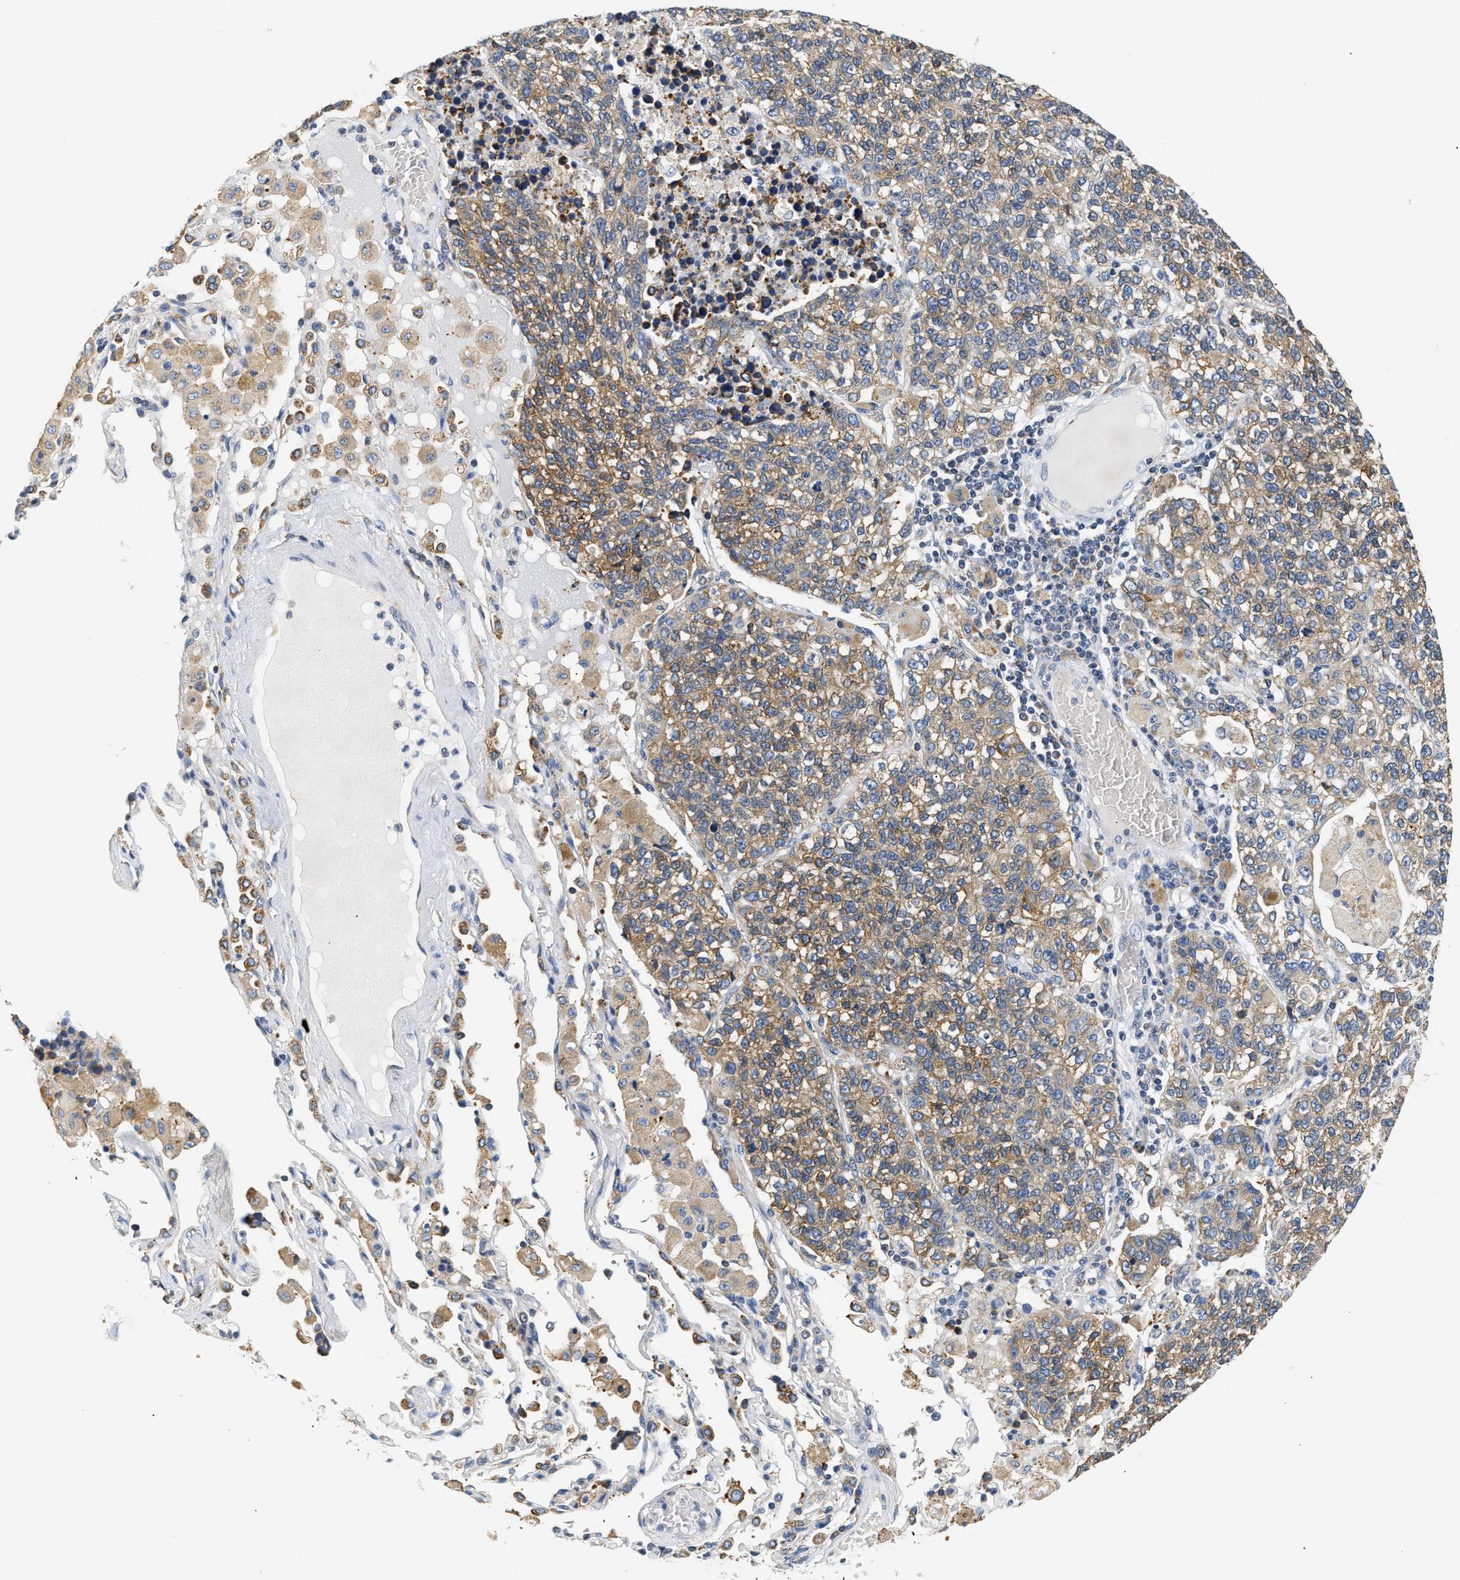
{"staining": {"intensity": "moderate", "quantity": ">75%", "location": "cytoplasmic/membranous"}, "tissue": "lung cancer", "cell_type": "Tumor cells", "image_type": "cancer", "snomed": [{"axis": "morphology", "description": "Adenocarcinoma, NOS"}, {"axis": "topography", "description": "Lung"}], "caption": "Immunohistochemical staining of lung cancer (adenocarcinoma) shows medium levels of moderate cytoplasmic/membranous protein expression in about >75% of tumor cells.", "gene": "HDHD3", "patient": {"sex": "male", "age": 49}}